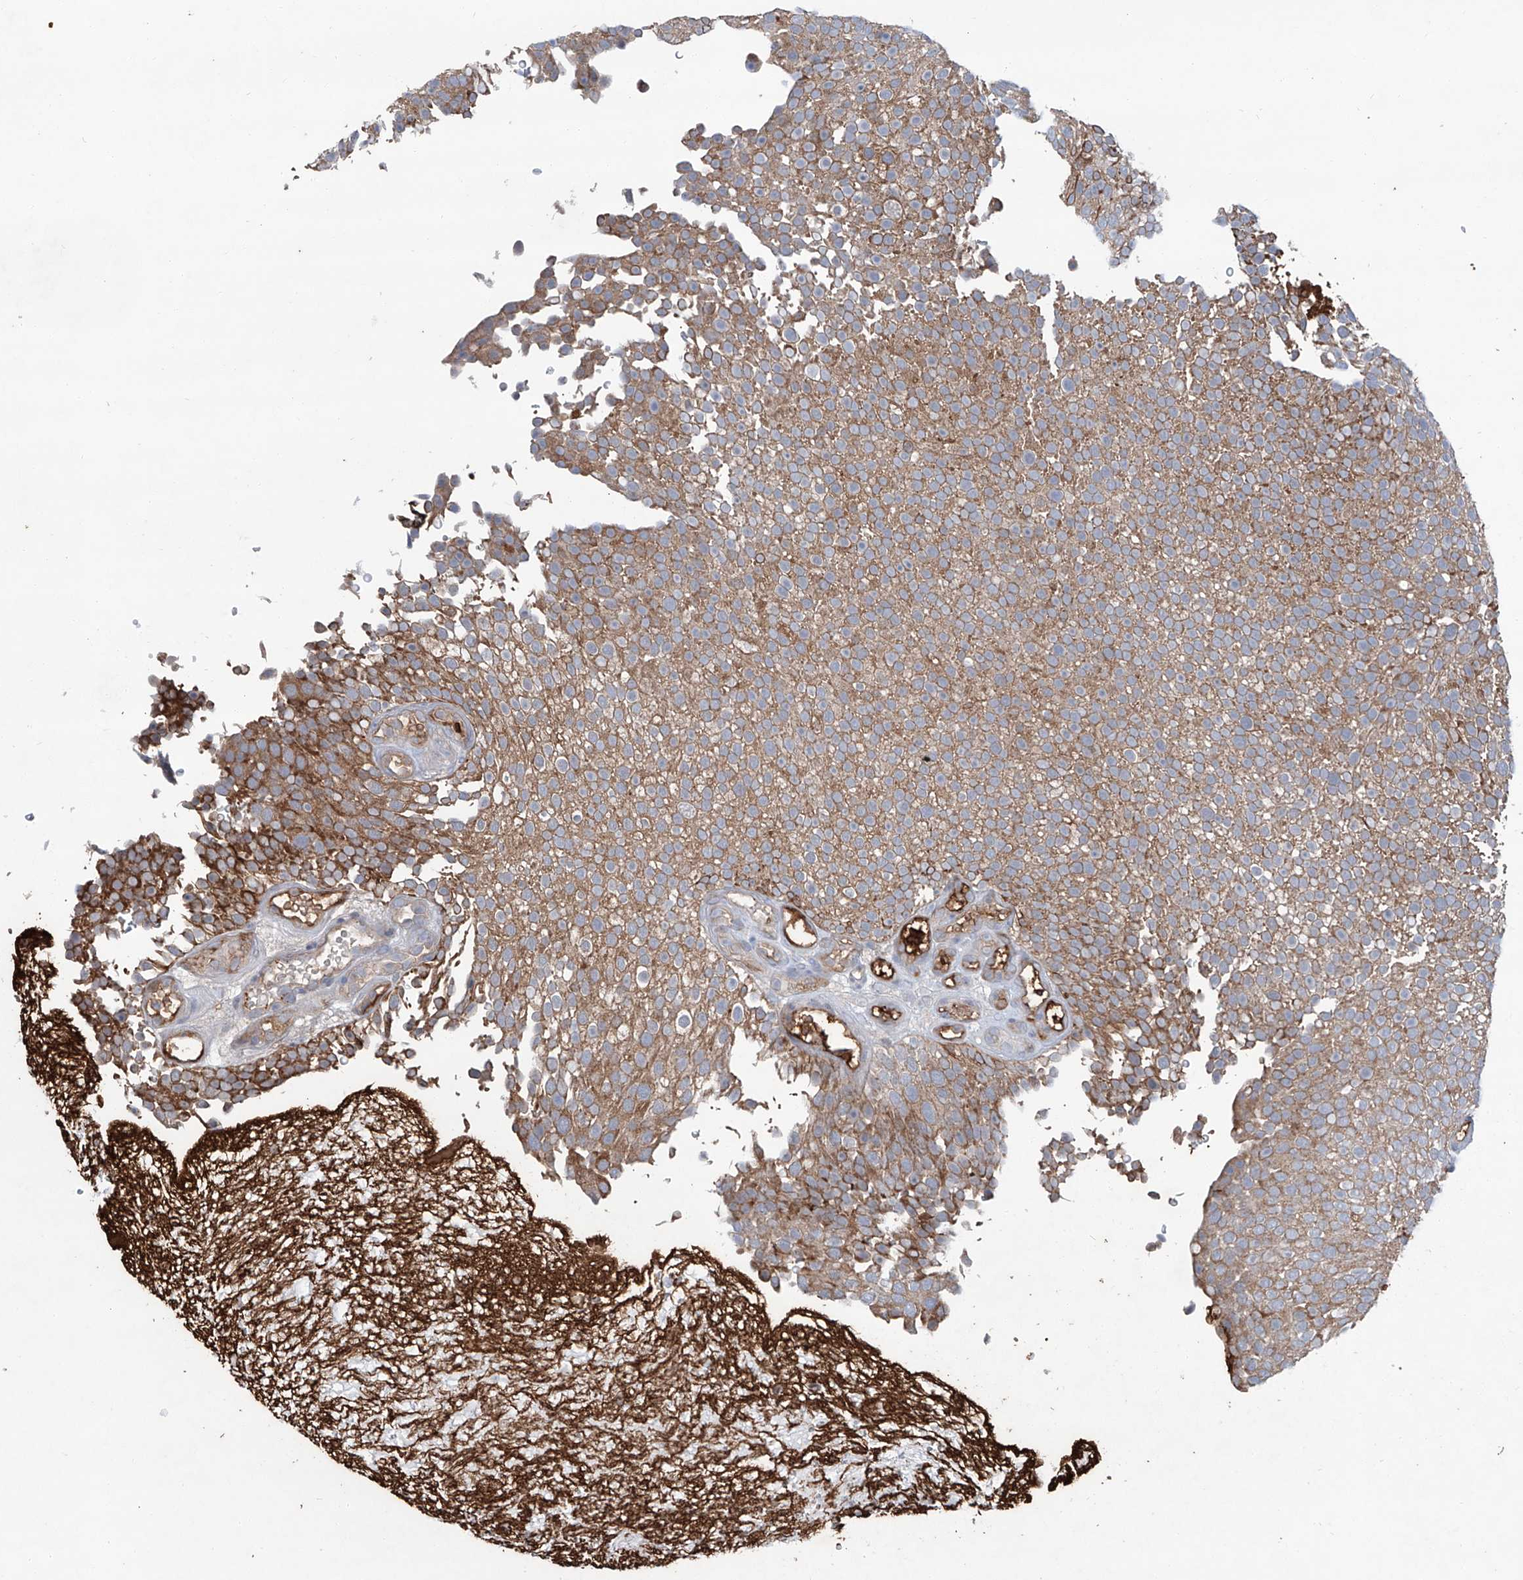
{"staining": {"intensity": "moderate", "quantity": ">75%", "location": "cytoplasmic/membranous"}, "tissue": "urothelial cancer", "cell_type": "Tumor cells", "image_type": "cancer", "snomed": [{"axis": "morphology", "description": "Urothelial carcinoma, Low grade"}, {"axis": "topography", "description": "Urinary bladder"}], "caption": "IHC (DAB) staining of human urothelial cancer reveals moderate cytoplasmic/membranous protein expression in approximately >75% of tumor cells. (IHC, brightfield microscopy, high magnification).", "gene": "SIX4", "patient": {"sex": "male", "age": 78}}